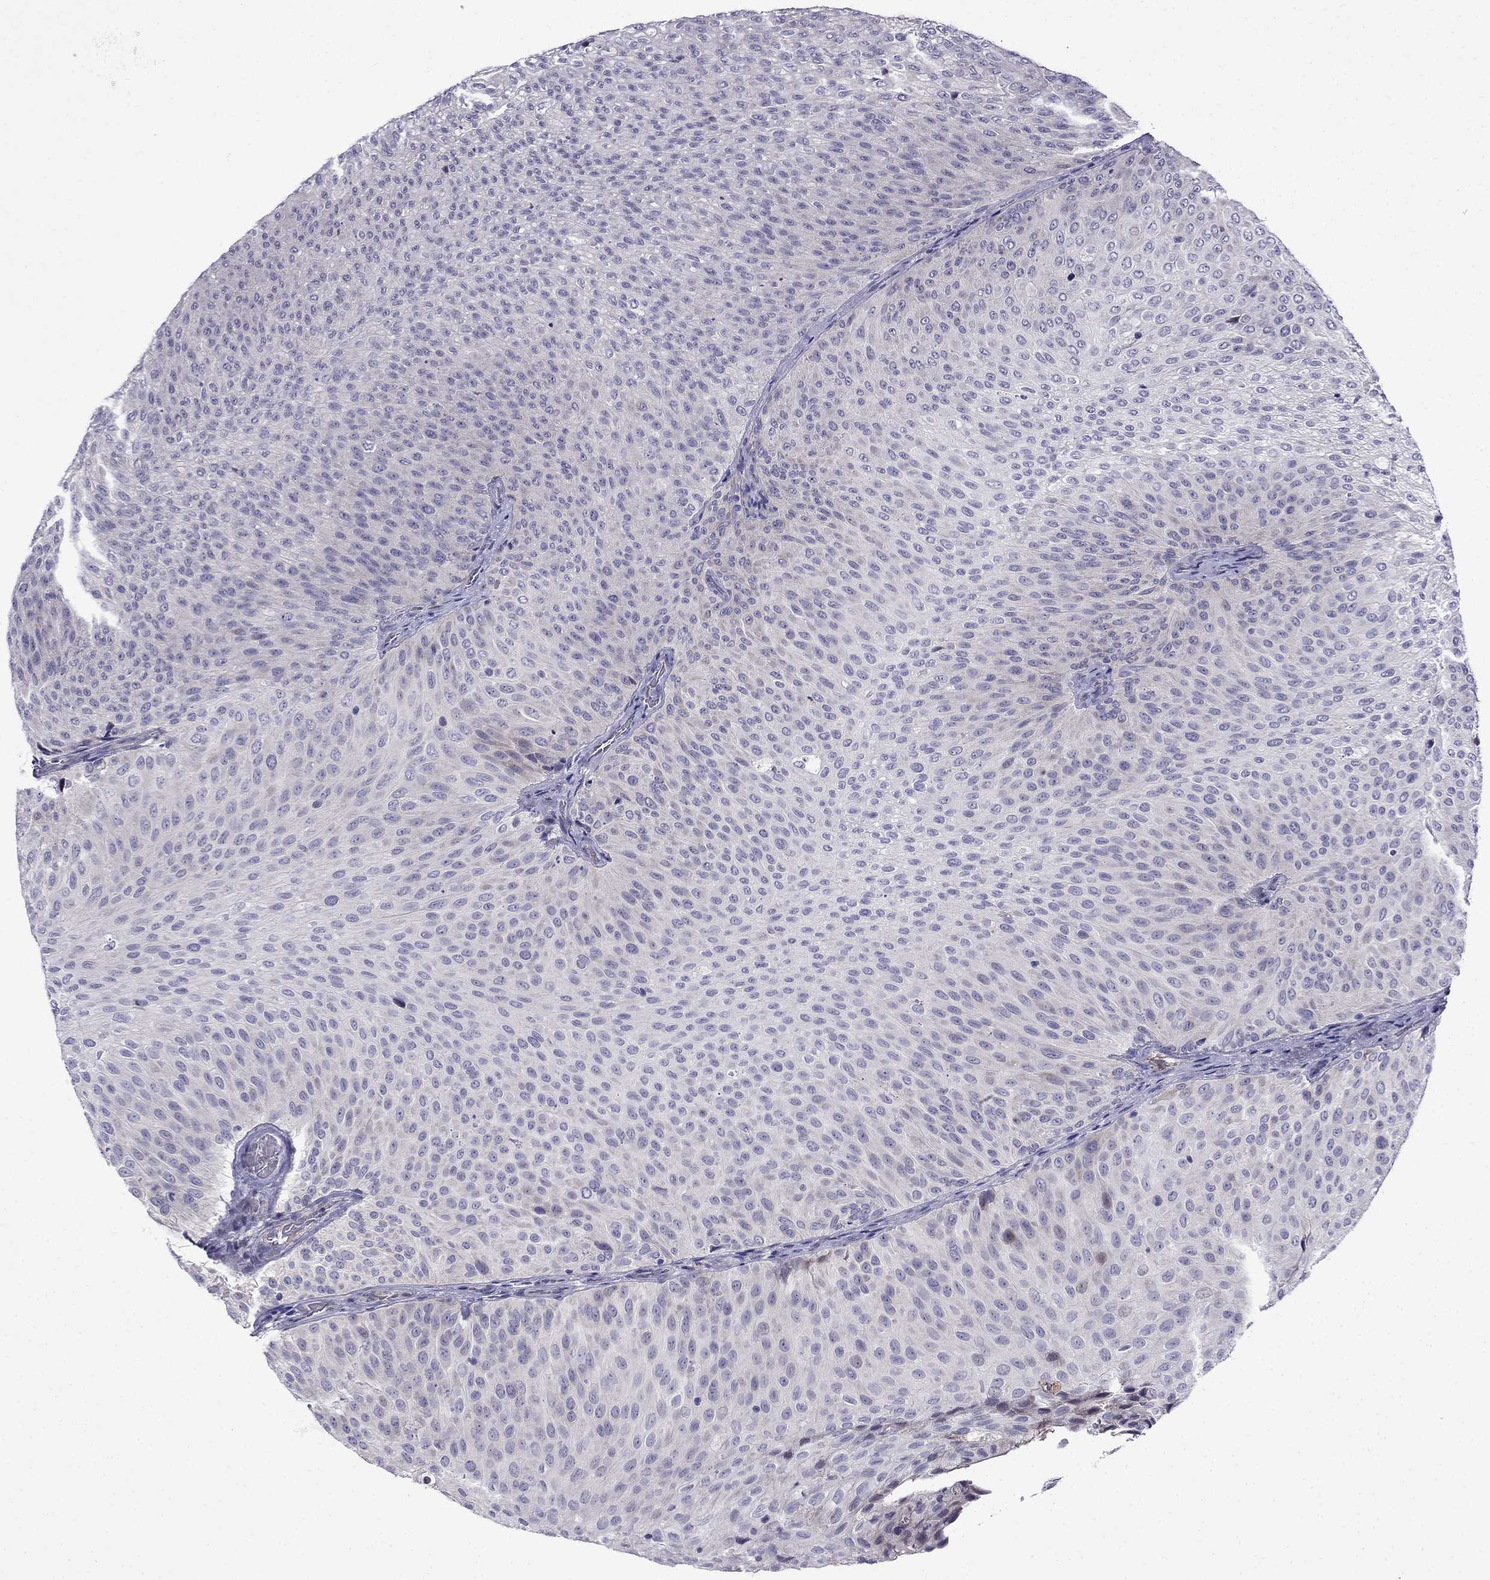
{"staining": {"intensity": "negative", "quantity": "none", "location": "none"}, "tissue": "urothelial cancer", "cell_type": "Tumor cells", "image_type": "cancer", "snomed": [{"axis": "morphology", "description": "Urothelial carcinoma, Low grade"}, {"axis": "topography", "description": "Urinary bladder"}], "caption": "There is no significant staining in tumor cells of urothelial carcinoma (low-grade). (DAB (3,3'-diaminobenzidine) IHC, high magnification).", "gene": "PI16", "patient": {"sex": "male", "age": 78}}